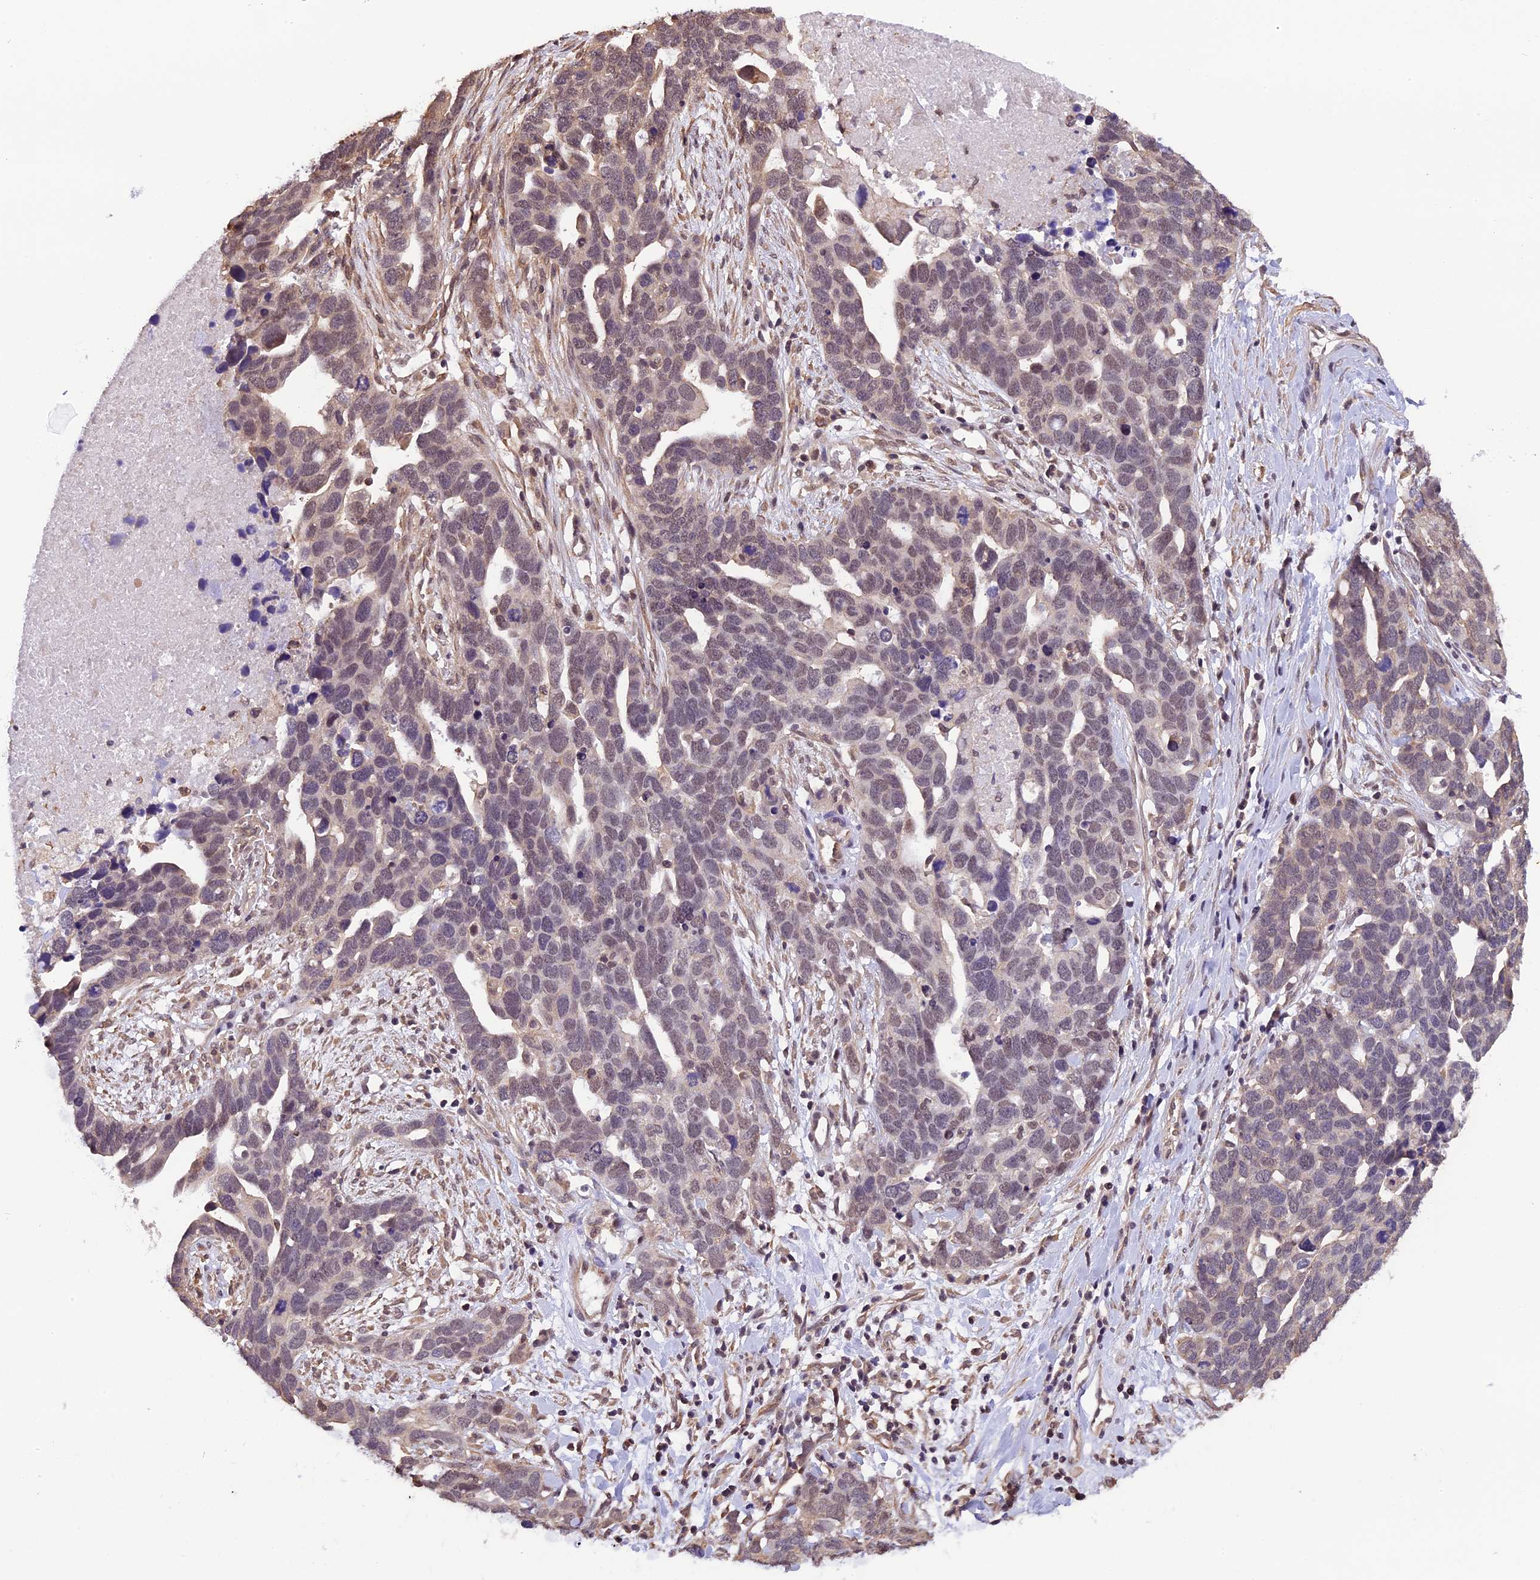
{"staining": {"intensity": "moderate", "quantity": "<25%", "location": "nuclear"}, "tissue": "ovarian cancer", "cell_type": "Tumor cells", "image_type": "cancer", "snomed": [{"axis": "morphology", "description": "Cystadenocarcinoma, serous, NOS"}, {"axis": "topography", "description": "Ovary"}], "caption": "The immunohistochemical stain labels moderate nuclear positivity in tumor cells of ovarian cancer (serous cystadenocarcinoma) tissue.", "gene": "ZC3H4", "patient": {"sex": "female", "age": 54}}